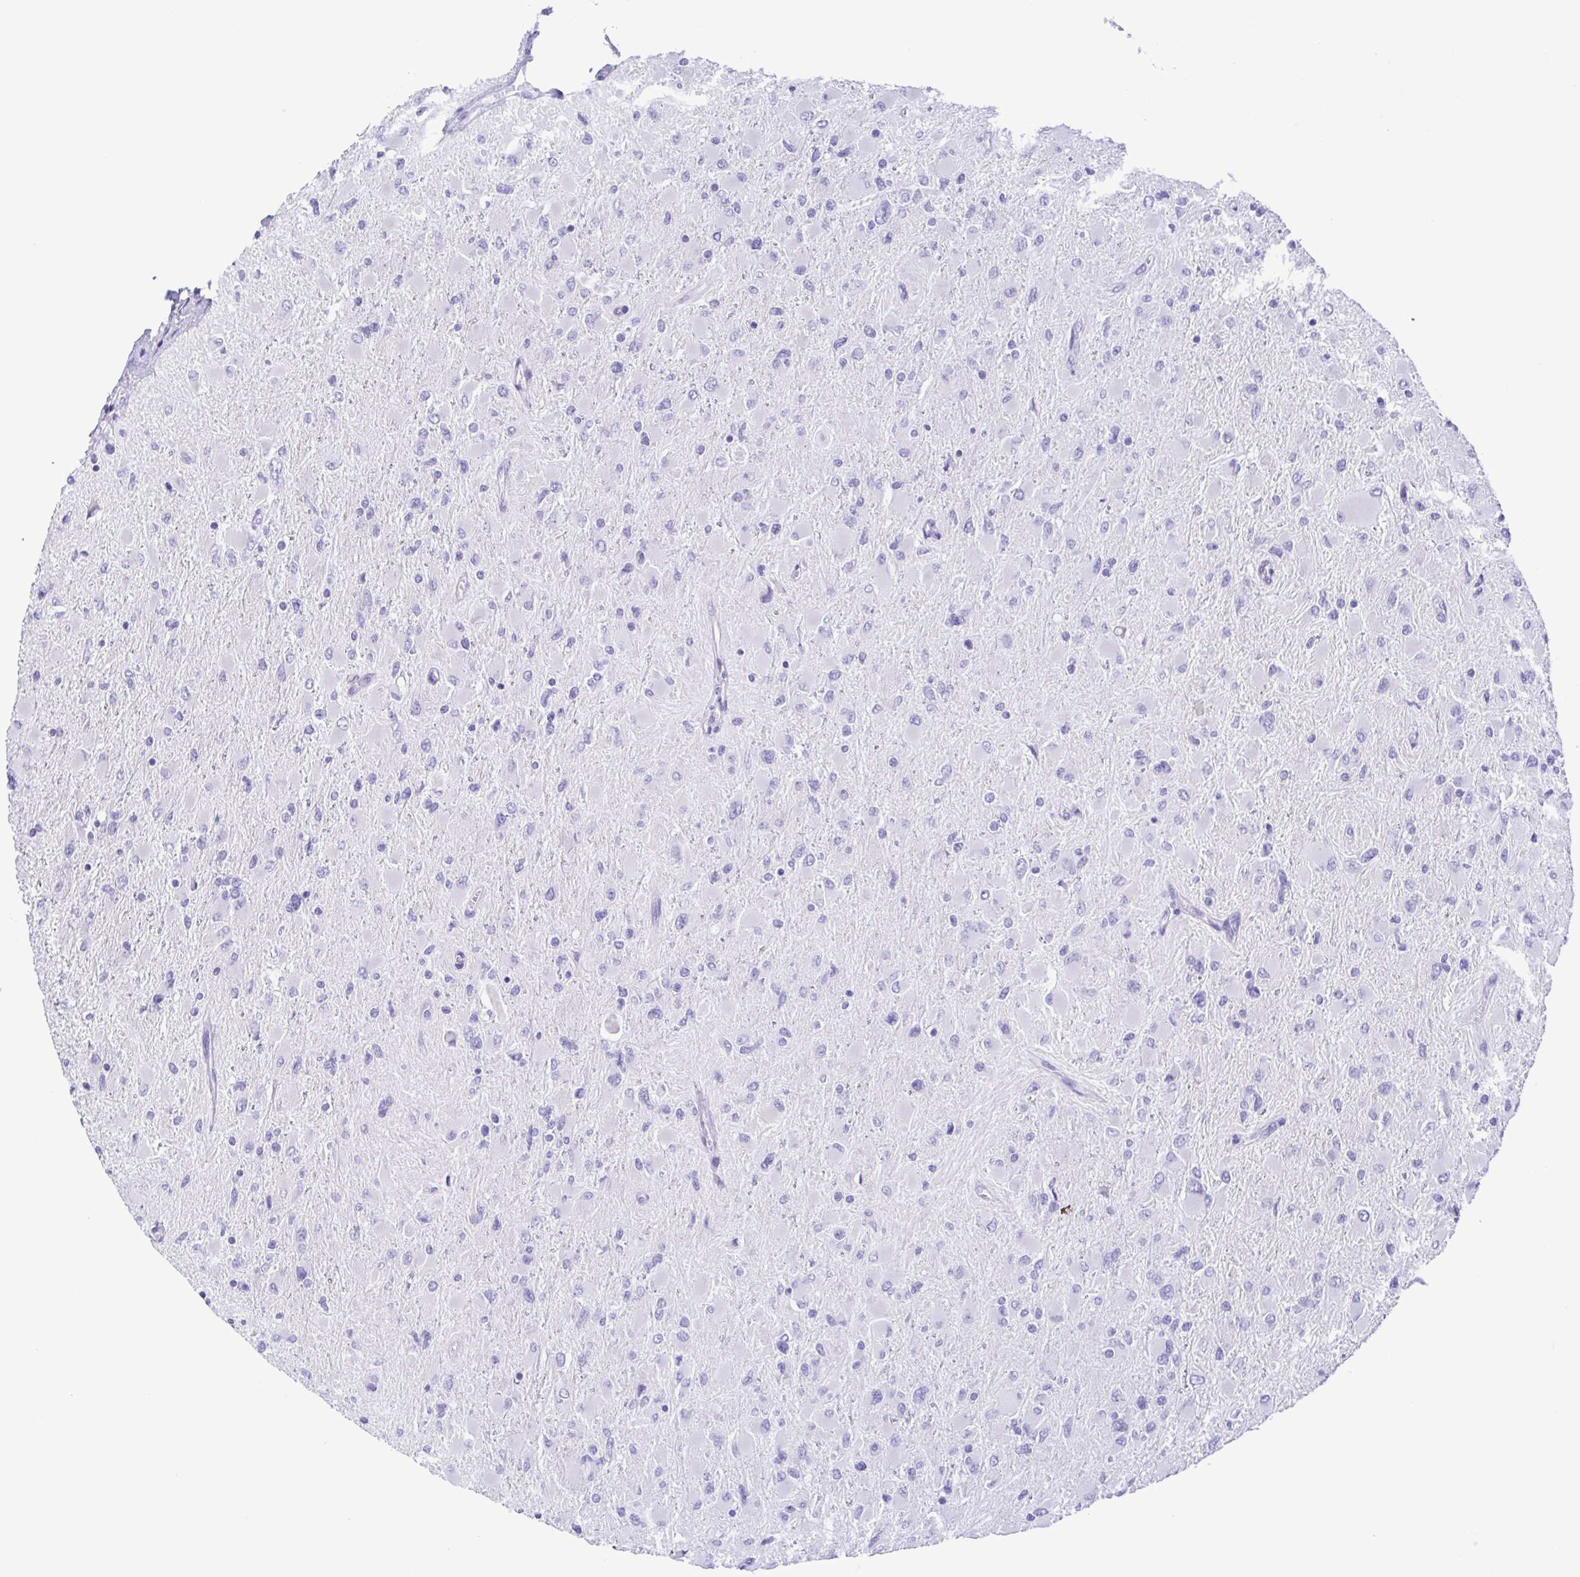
{"staining": {"intensity": "negative", "quantity": "none", "location": "none"}, "tissue": "glioma", "cell_type": "Tumor cells", "image_type": "cancer", "snomed": [{"axis": "morphology", "description": "Glioma, malignant, High grade"}, {"axis": "topography", "description": "Cerebral cortex"}], "caption": "DAB (3,3'-diaminobenzidine) immunohistochemical staining of malignant glioma (high-grade) displays no significant positivity in tumor cells.", "gene": "TSPY2", "patient": {"sex": "female", "age": 36}}